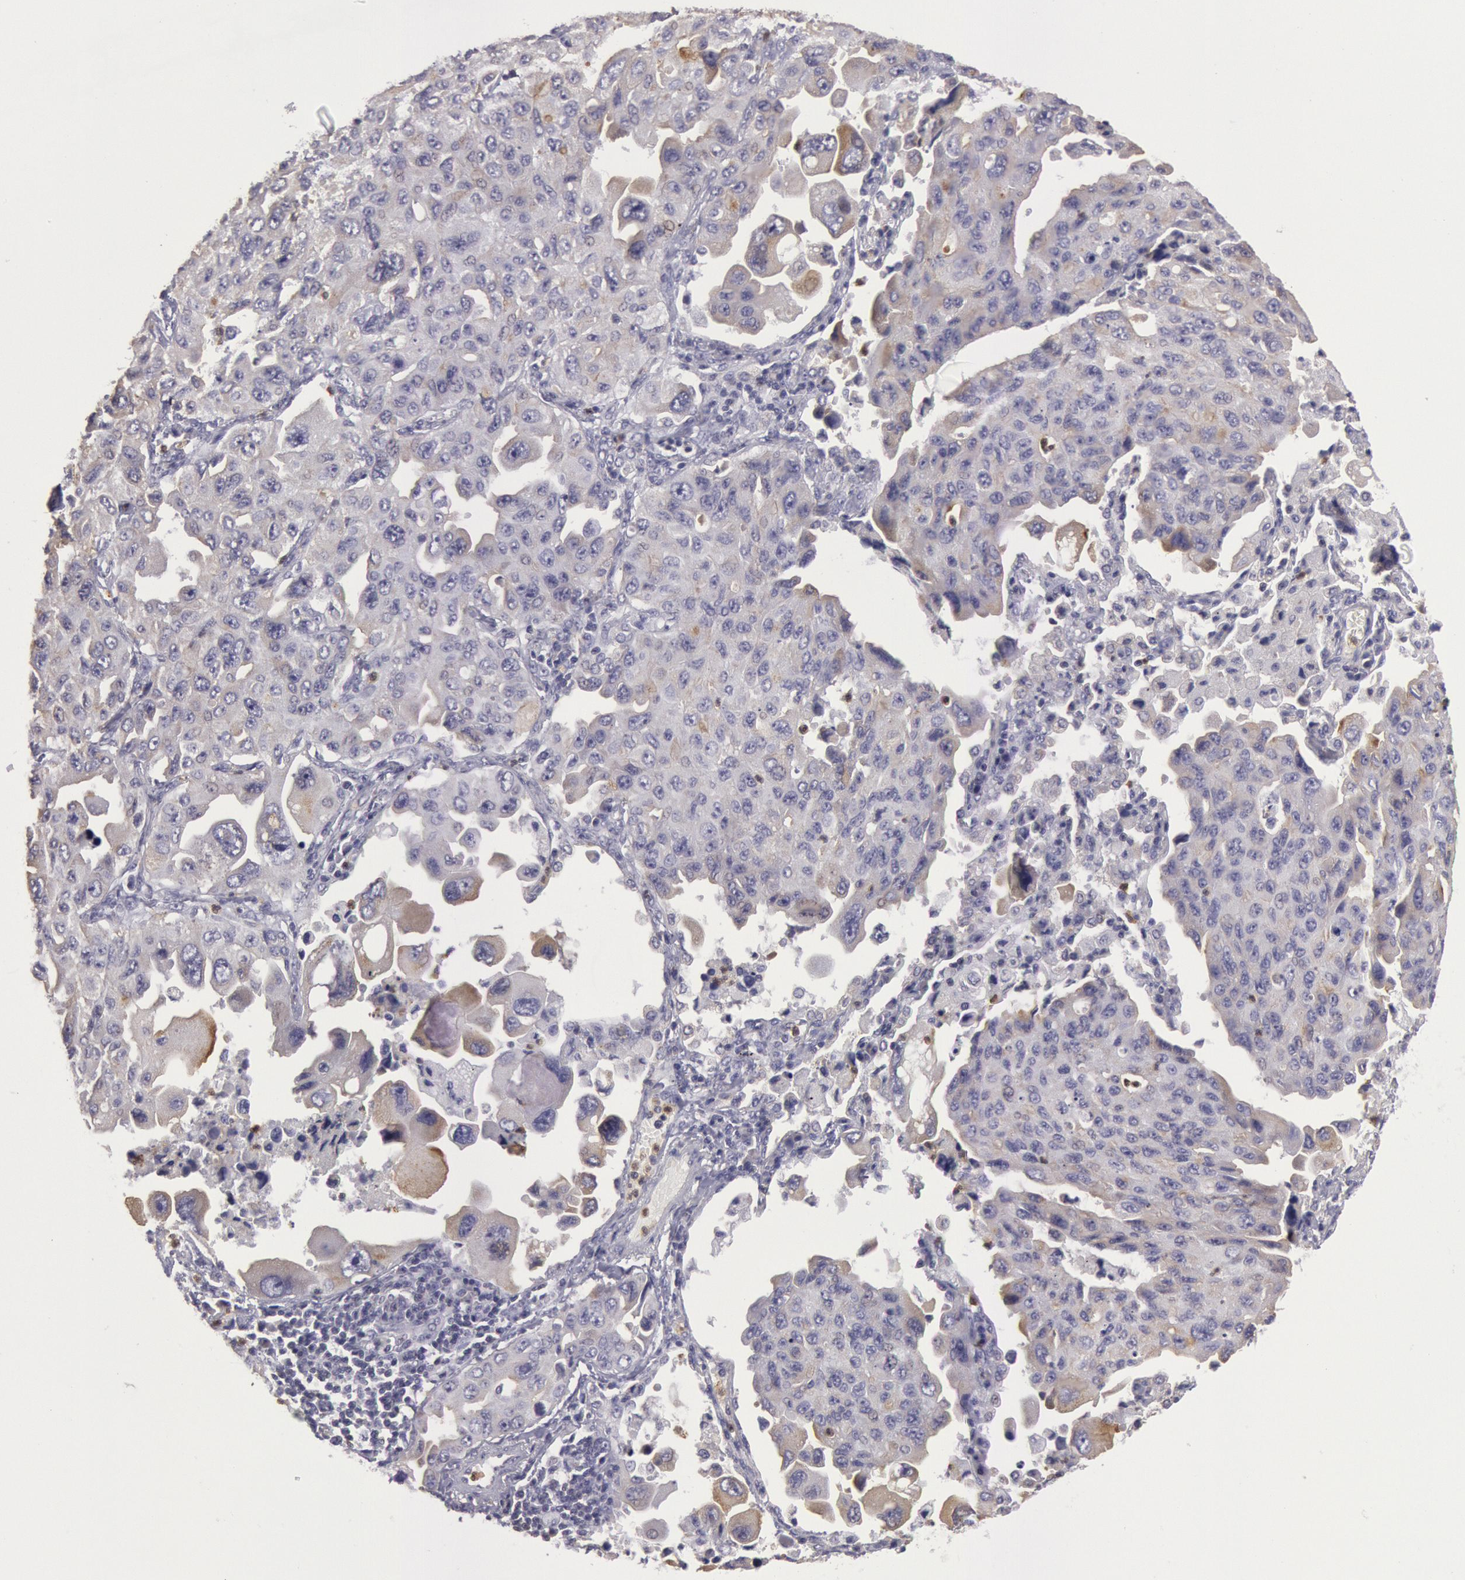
{"staining": {"intensity": "weak", "quantity": "<25%", "location": "cytoplasmic/membranous"}, "tissue": "lung cancer", "cell_type": "Tumor cells", "image_type": "cancer", "snomed": [{"axis": "morphology", "description": "Adenocarcinoma, NOS"}, {"axis": "topography", "description": "Lung"}], "caption": "IHC of human adenocarcinoma (lung) exhibits no positivity in tumor cells.", "gene": "RAB27A", "patient": {"sex": "male", "age": 64}}